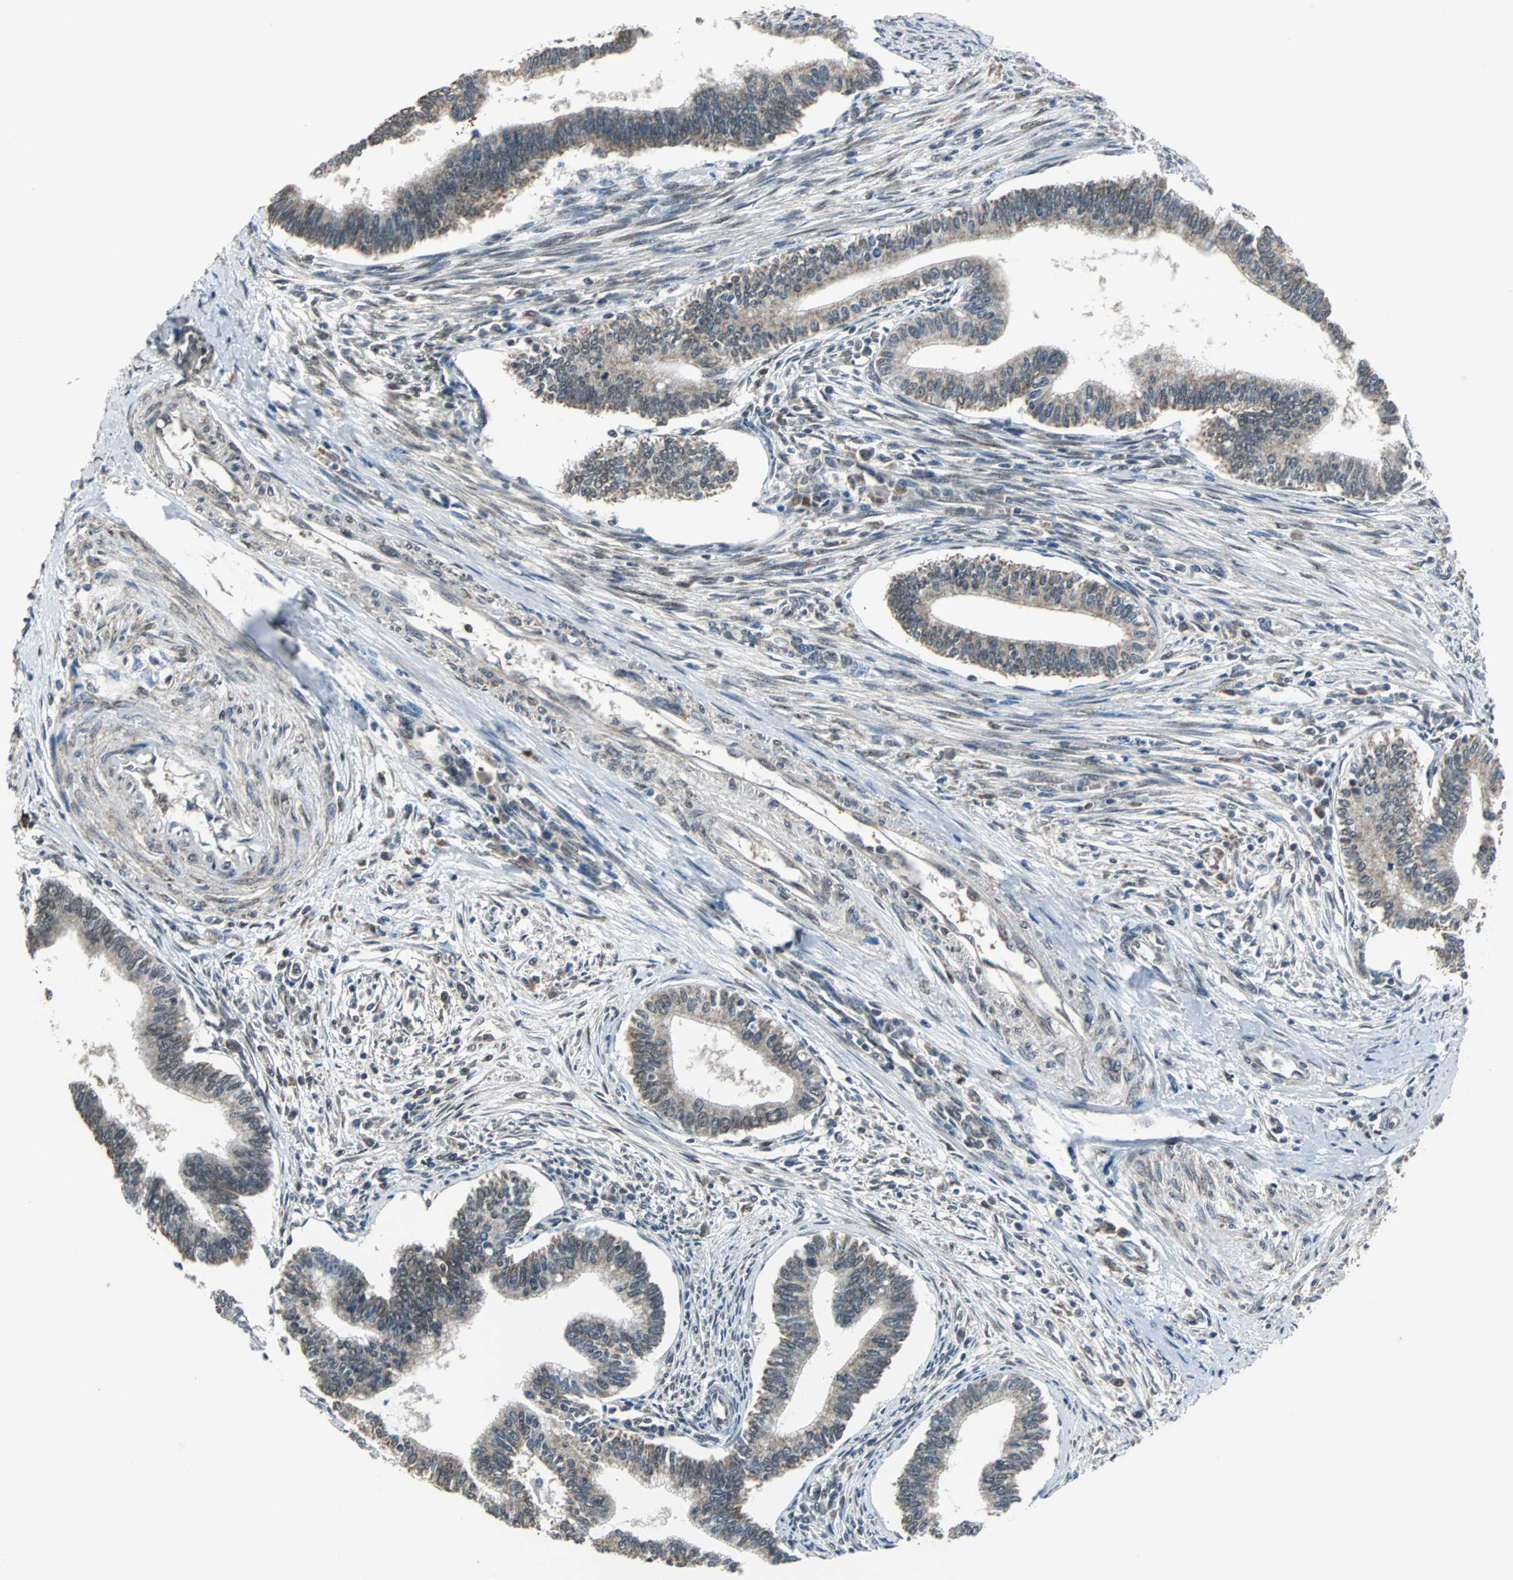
{"staining": {"intensity": "moderate", "quantity": "25%-75%", "location": "cytoplasmic/membranous,nuclear"}, "tissue": "cervical cancer", "cell_type": "Tumor cells", "image_type": "cancer", "snomed": [{"axis": "morphology", "description": "Adenocarcinoma, NOS"}, {"axis": "topography", "description": "Cervix"}], "caption": "DAB immunohistochemical staining of cervical cancer demonstrates moderate cytoplasmic/membranous and nuclear protein staining in about 25%-75% of tumor cells.", "gene": "ZHX2", "patient": {"sex": "female", "age": 36}}